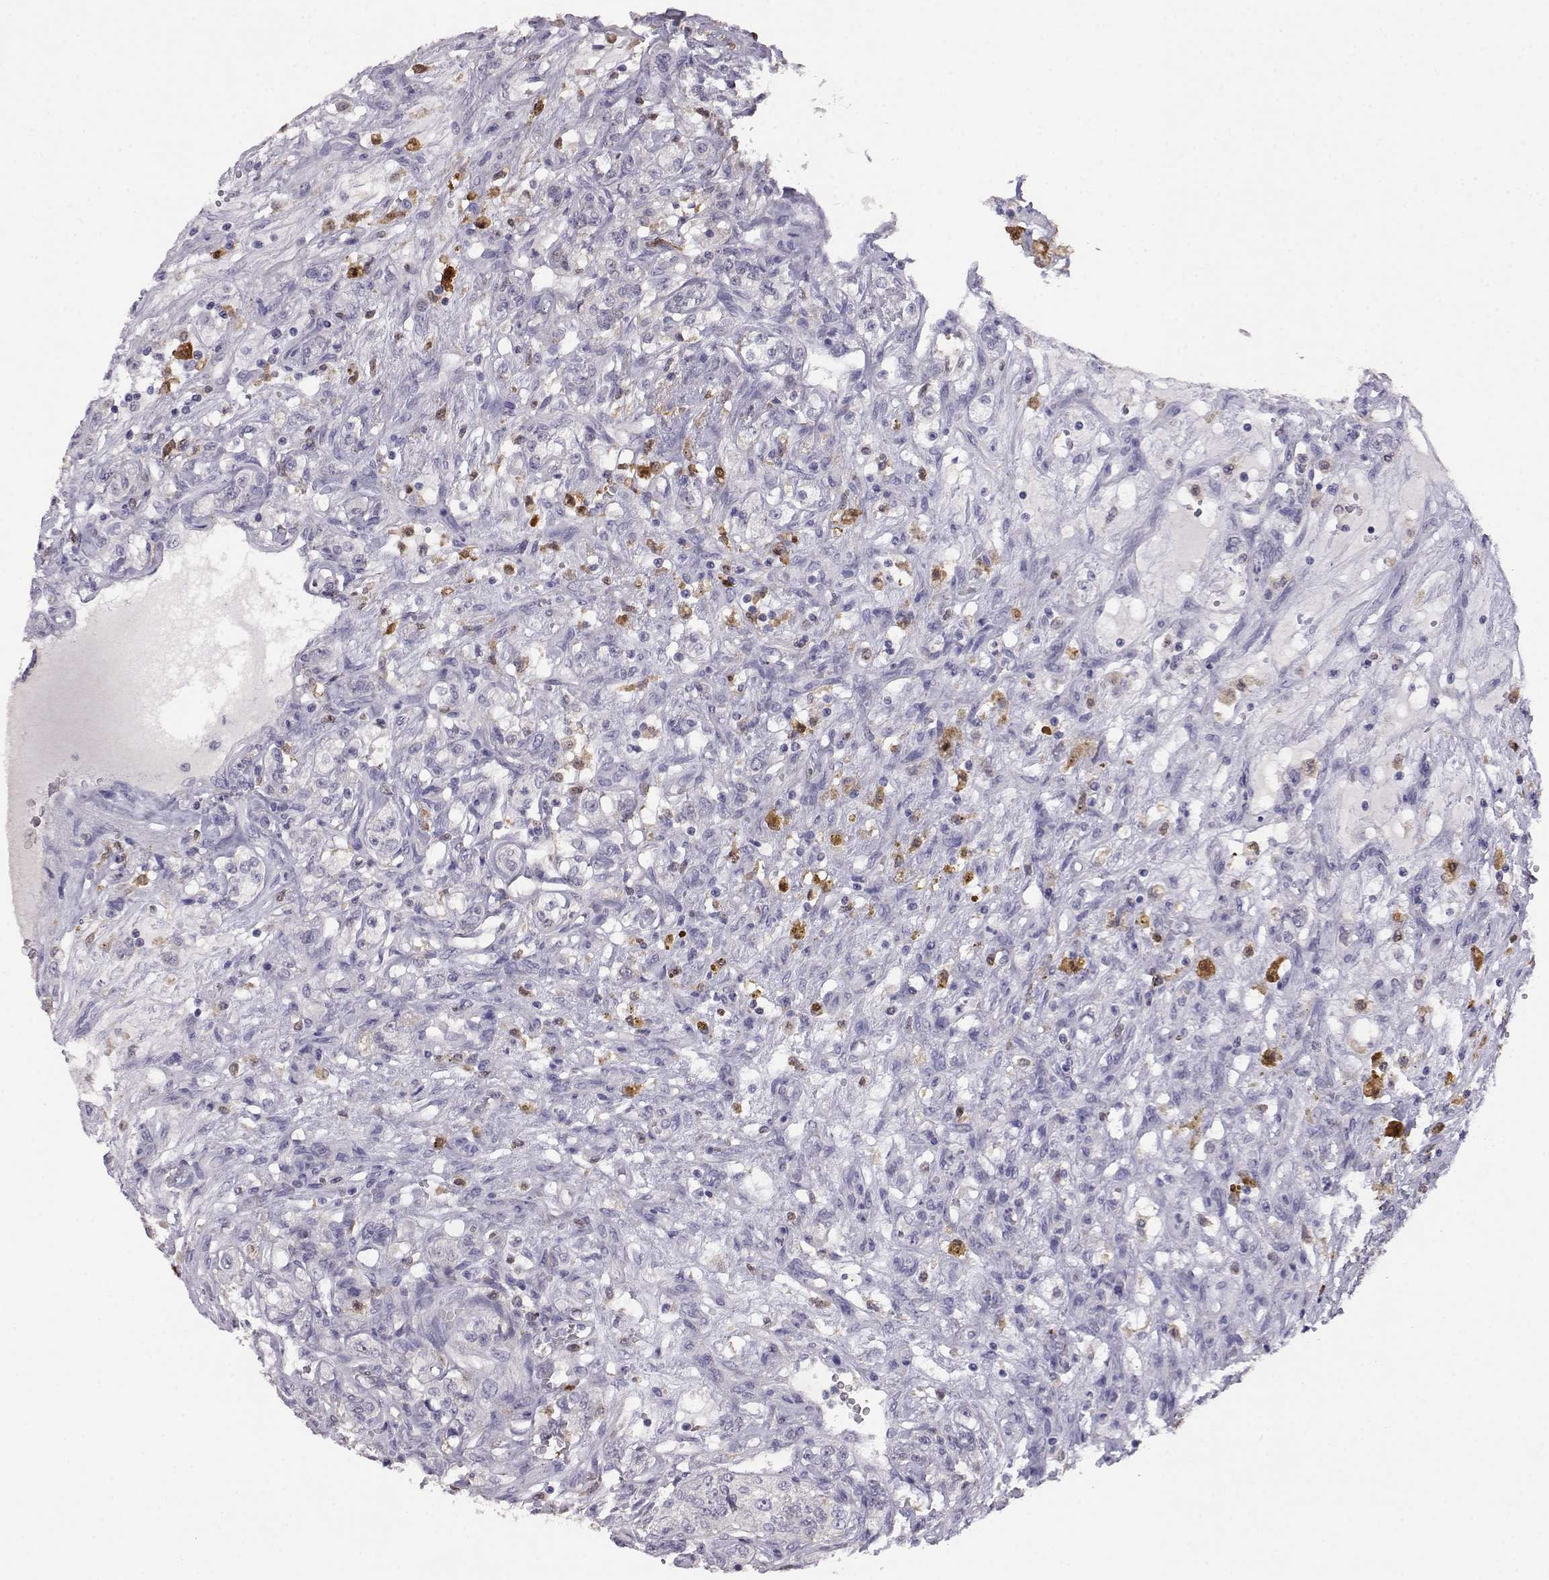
{"staining": {"intensity": "negative", "quantity": "none", "location": "none"}, "tissue": "renal cancer", "cell_type": "Tumor cells", "image_type": "cancer", "snomed": [{"axis": "morphology", "description": "Adenocarcinoma, NOS"}, {"axis": "topography", "description": "Kidney"}], "caption": "Immunohistochemical staining of human renal cancer (adenocarcinoma) reveals no significant positivity in tumor cells.", "gene": "AKR1B1", "patient": {"sex": "female", "age": 63}}